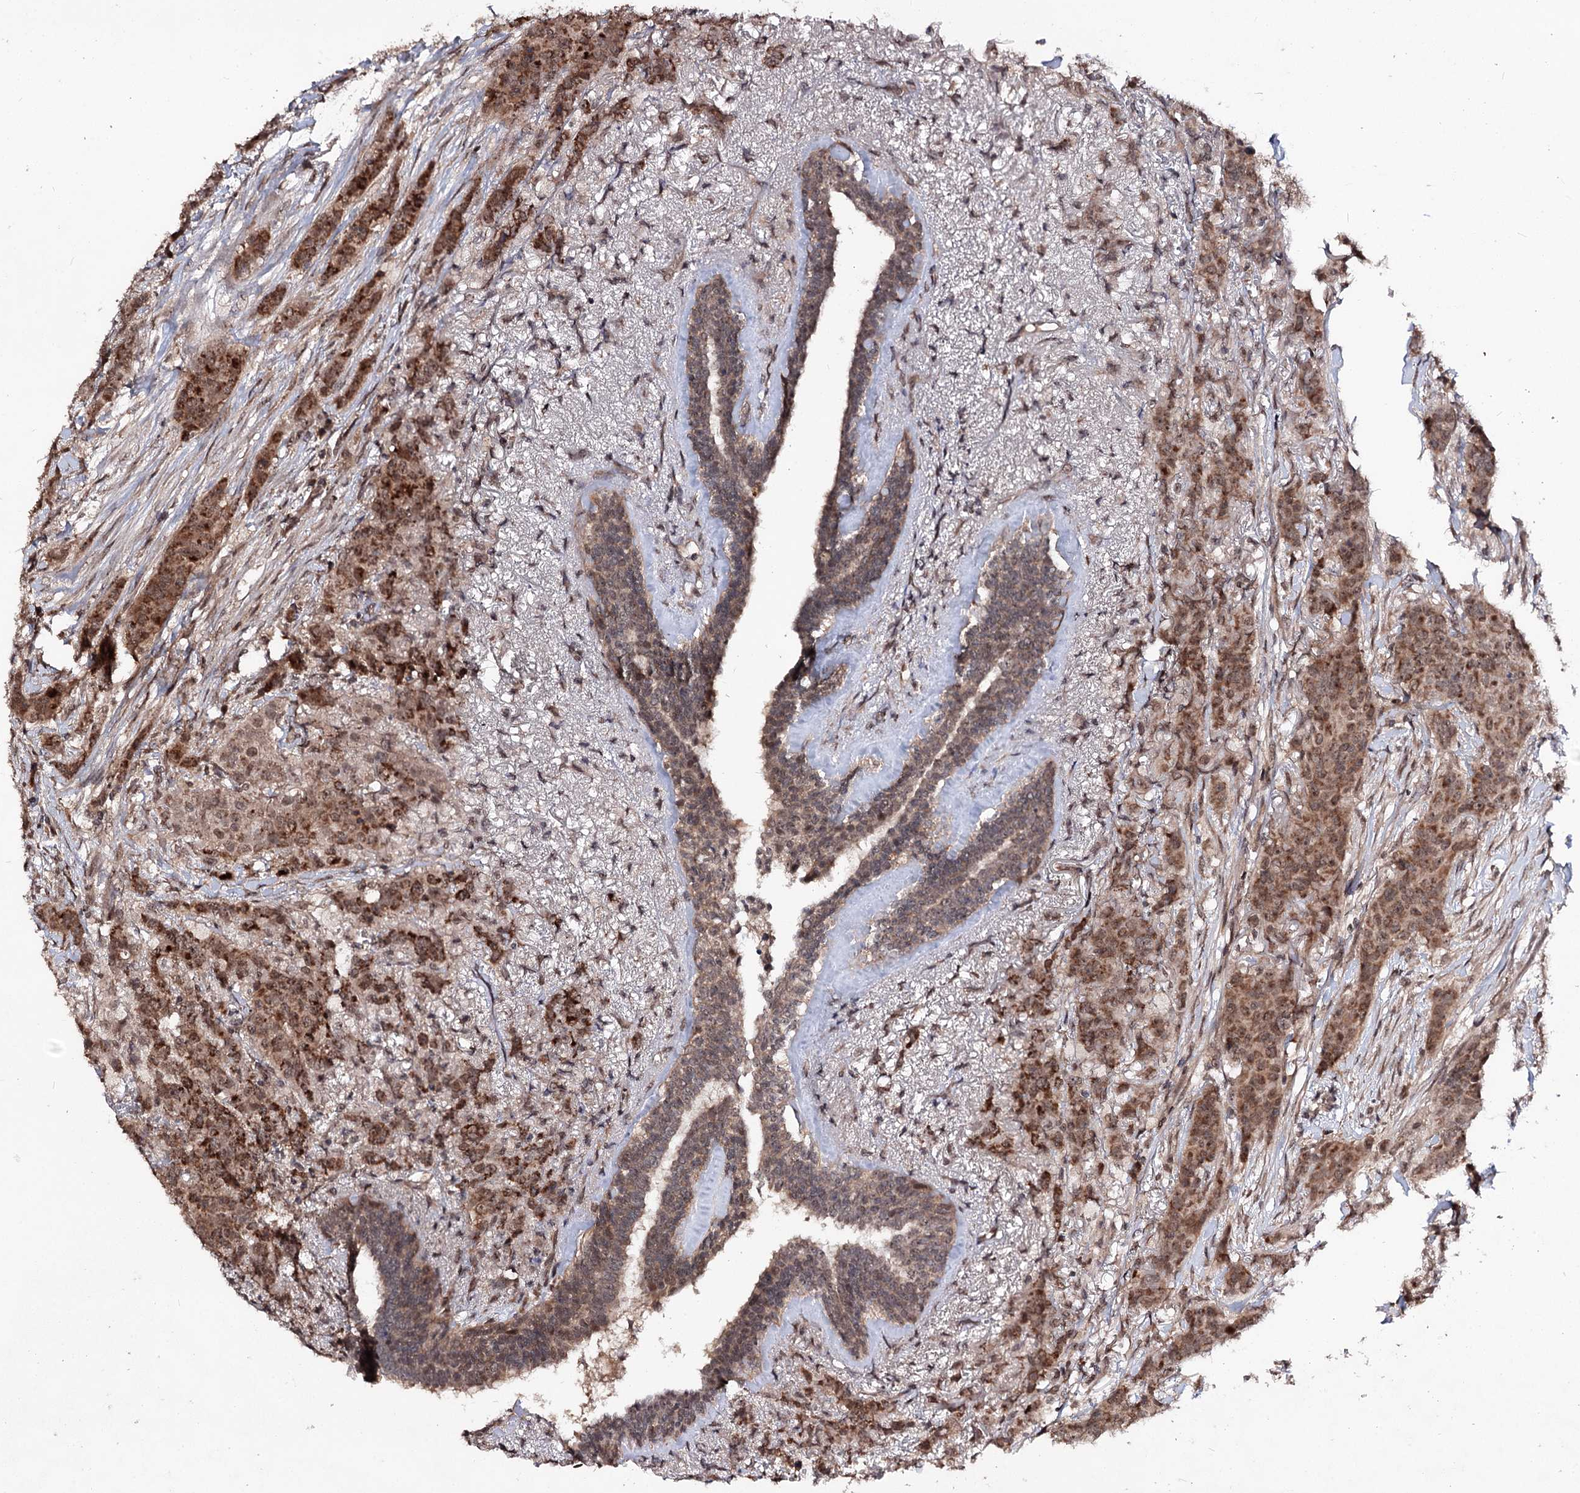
{"staining": {"intensity": "strong", "quantity": ">75%", "location": "cytoplasmic/membranous"}, "tissue": "breast cancer", "cell_type": "Tumor cells", "image_type": "cancer", "snomed": [{"axis": "morphology", "description": "Duct carcinoma"}, {"axis": "topography", "description": "Breast"}], "caption": "Immunohistochemical staining of intraductal carcinoma (breast) reveals high levels of strong cytoplasmic/membranous protein expression in about >75% of tumor cells.", "gene": "FAM53B", "patient": {"sex": "female", "age": 40}}